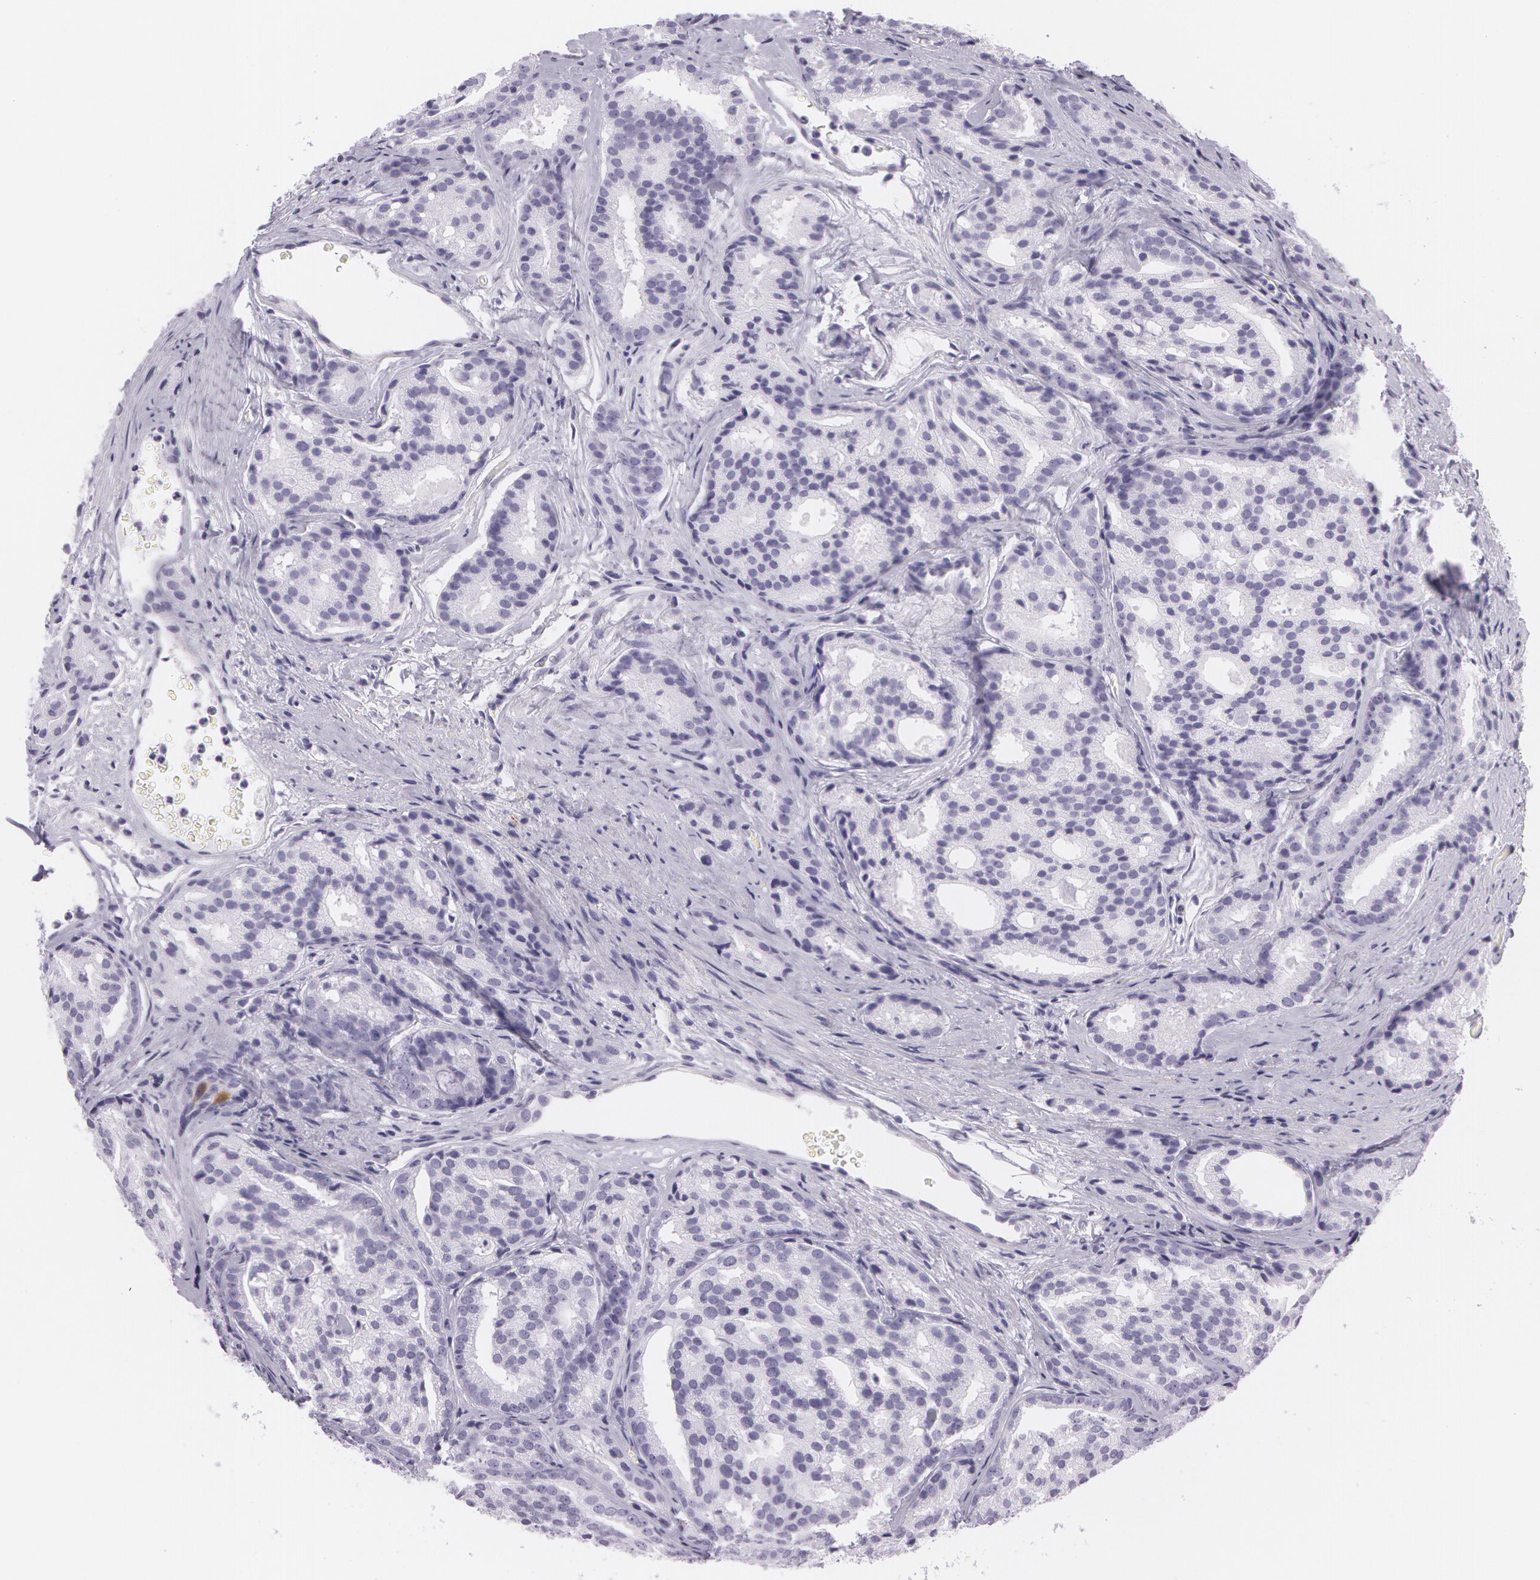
{"staining": {"intensity": "negative", "quantity": "none", "location": "none"}, "tissue": "prostate cancer", "cell_type": "Tumor cells", "image_type": "cancer", "snomed": [{"axis": "morphology", "description": "Adenocarcinoma, High grade"}, {"axis": "topography", "description": "Prostate"}], "caption": "A high-resolution image shows immunohistochemistry staining of high-grade adenocarcinoma (prostate), which shows no significant expression in tumor cells. Brightfield microscopy of immunohistochemistry (IHC) stained with DAB (brown) and hematoxylin (blue), captured at high magnification.", "gene": "SNCG", "patient": {"sex": "male", "age": 64}}